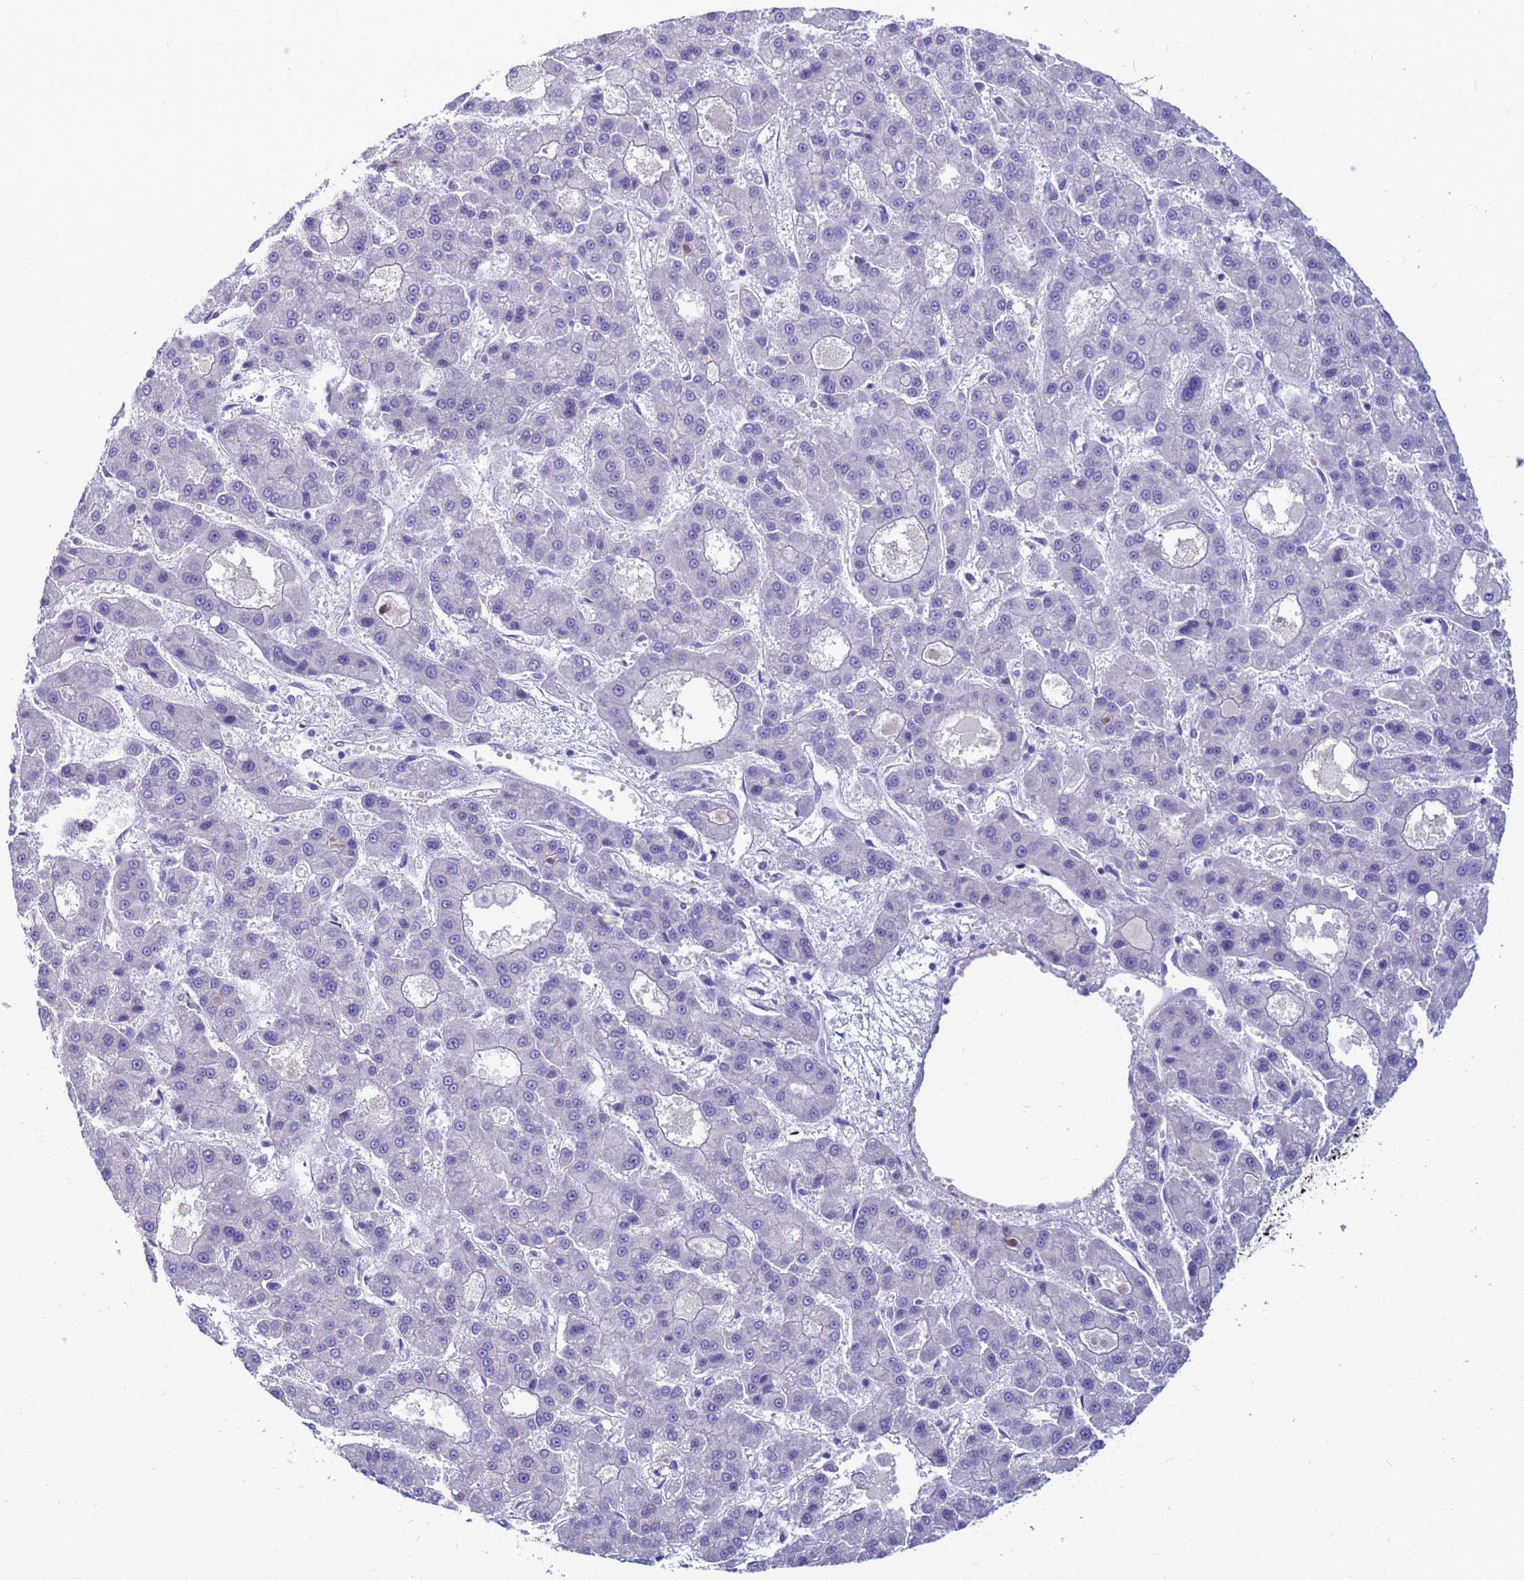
{"staining": {"intensity": "negative", "quantity": "none", "location": "none"}, "tissue": "liver cancer", "cell_type": "Tumor cells", "image_type": "cancer", "snomed": [{"axis": "morphology", "description": "Carcinoma, Hepatocellular, NOS"}, {"axis": "topography", "description": "Liver"}], "caption": "IHC of liver hepatocellular carcinoma demonstrates no positivity in tumor cells.", "gene": "SYCN", "patient": {"sex": "male", "age": 70}}